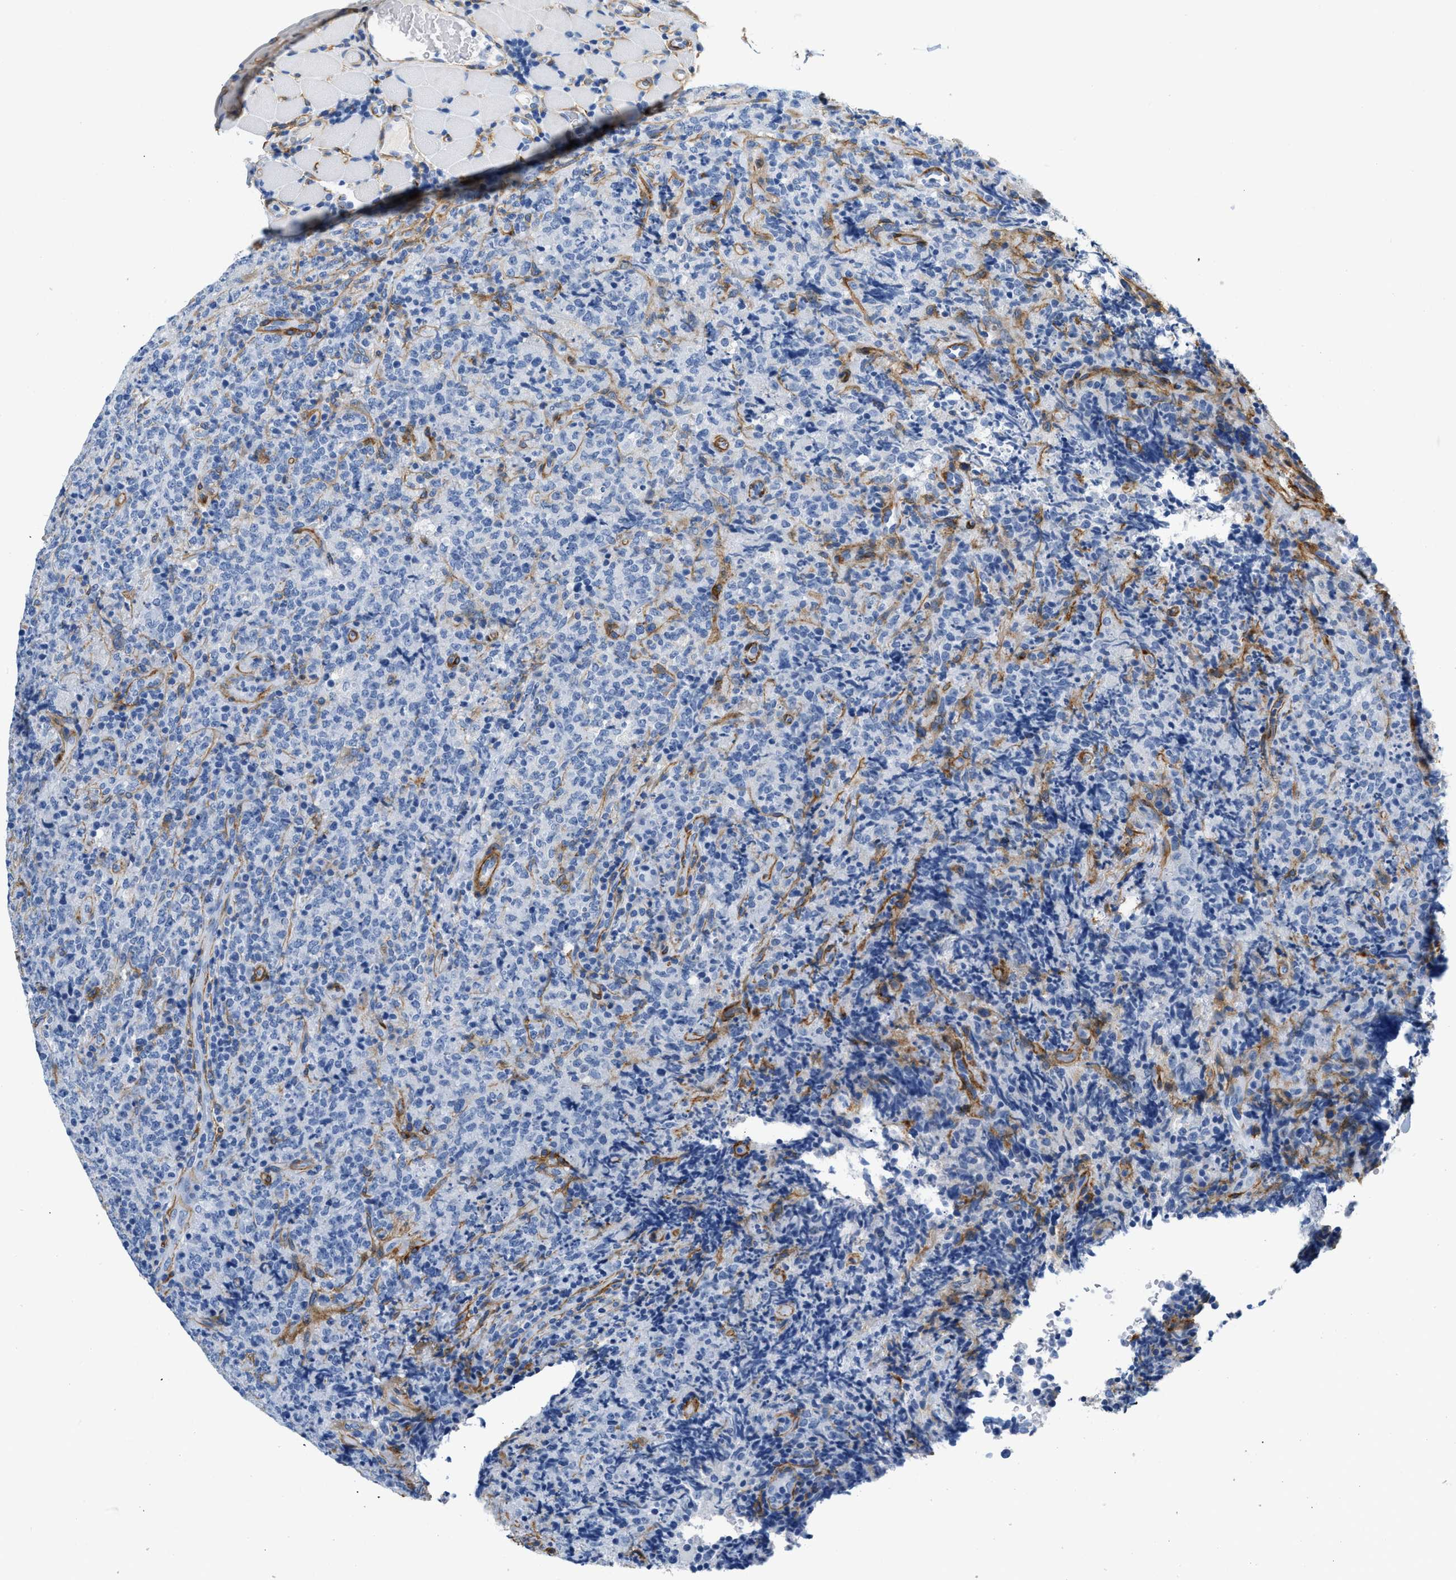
{"staining": {"intensity": "negative", "quantity": "none", "location": "none"}, "tissue": "lymphoma", "cell_type": "Tumor cells", "image_type": "cancer", "snomed": [{"axis": "morphology", "description": "Malignant lymphoma, non-Hodgkin's type, High grade"}, {"axis": "topography", "description": "Tonsil"}], "caption": "Malignant lymphoma, non-Hodgkin's type (high-grade) was stained to show a protein in brown. There is no significant expression in tumor cells.", "gene": "PDGFRB", "patient": {"sex": "female", "age": 36}}